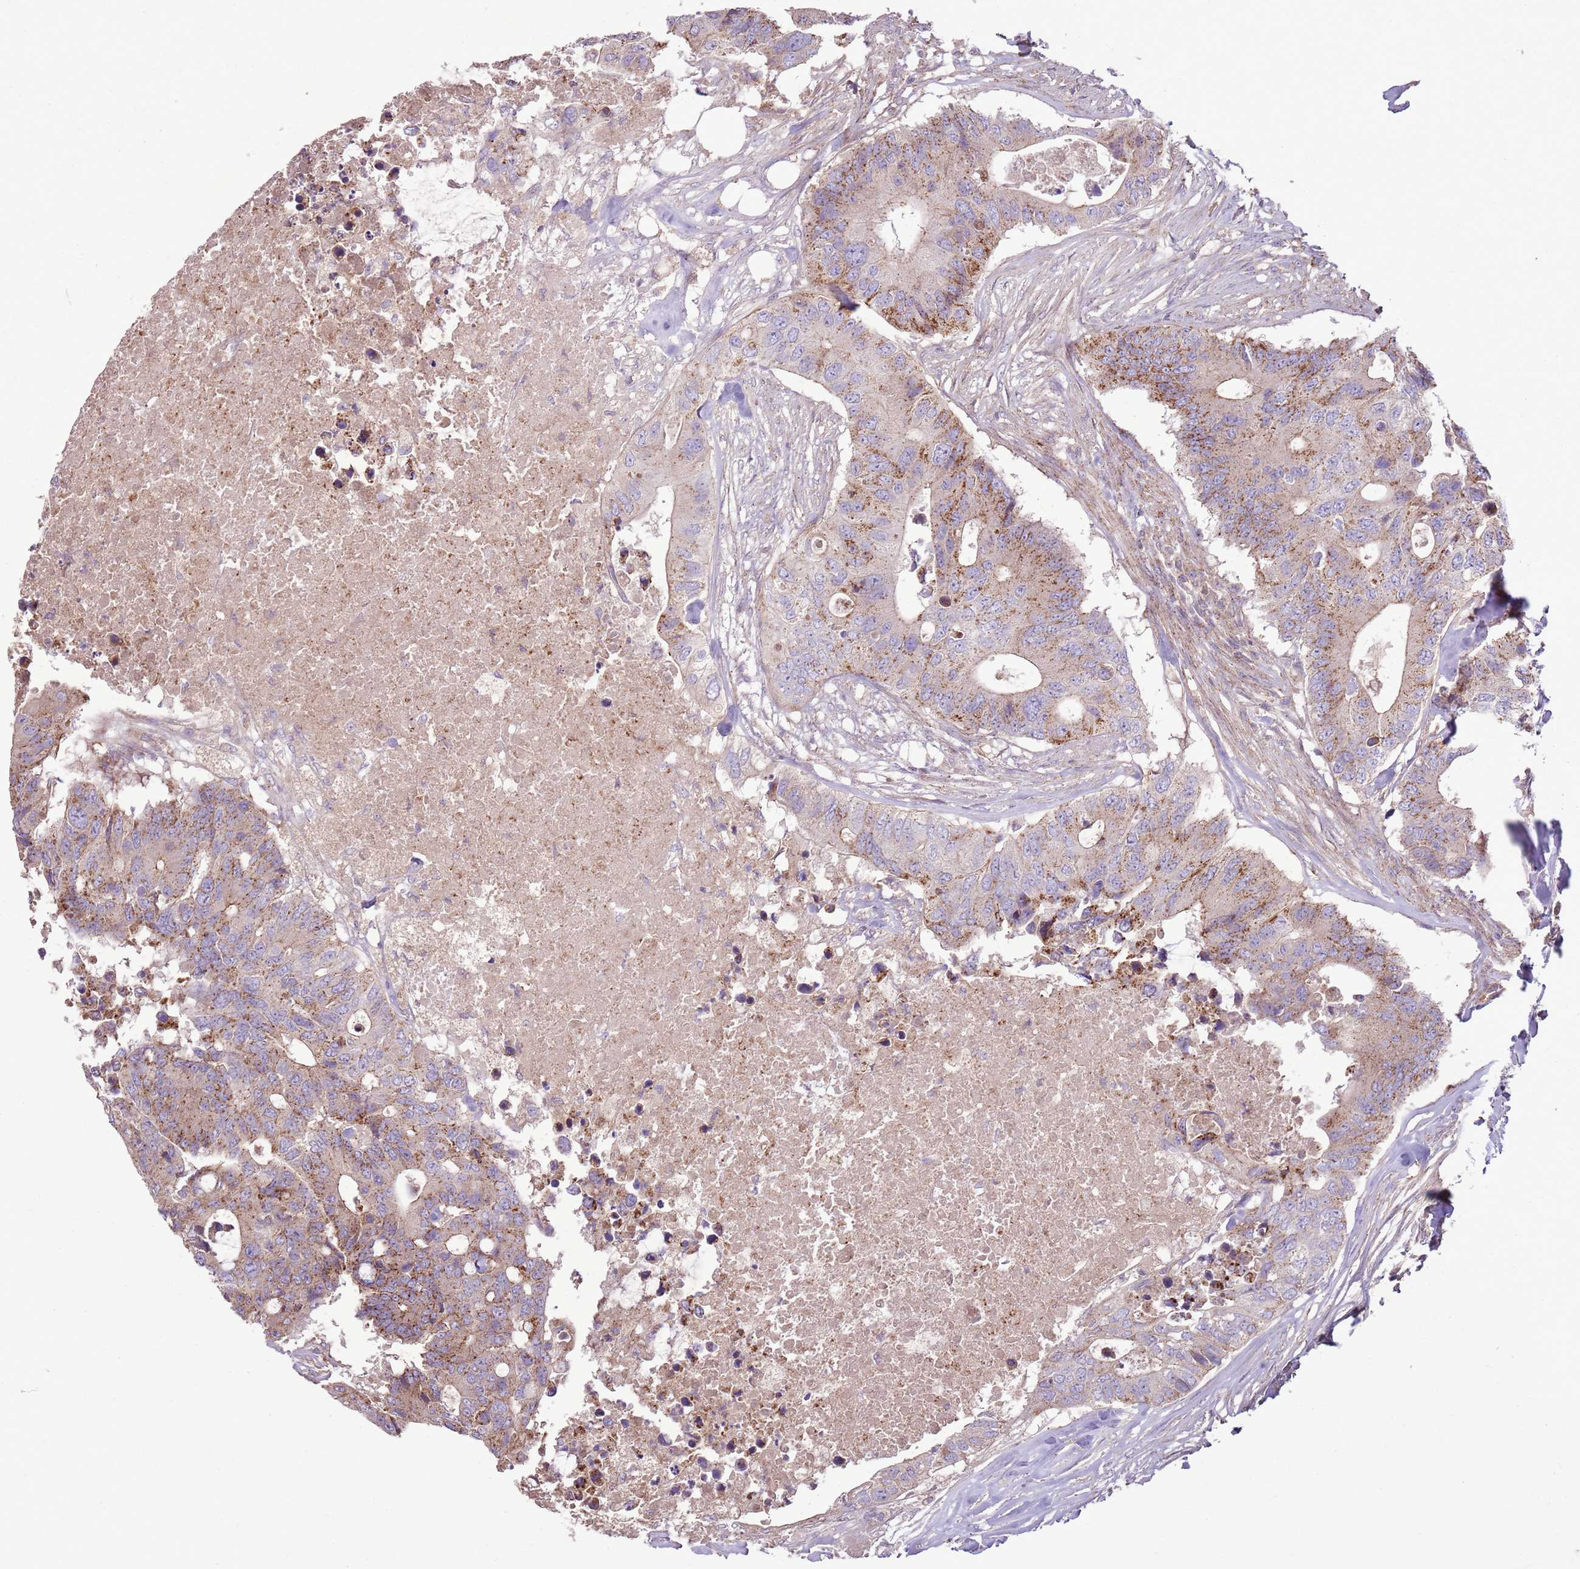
{"staining": {"intensity": "moderate", "quantity": ">75%", "location": "cytoplasmic/membranous"}, "tissue": "colorectal cancer", "cell_type": "Tumor cells", "image_type": "cancer", "snomed": [{"axis": "morphology", "description": "Adenocarcinoma, NOS"}, {"axis": "topography", "description": "Colon"}], "caption": "Immunohistochemical staining of human colorectal cancer shows medium levels of moderate cytoplasmic/membranous expression in approximately >75% of tumor cells.", "gene": "ANKRD24", "patient": {"sex": "male", "age": 71}}